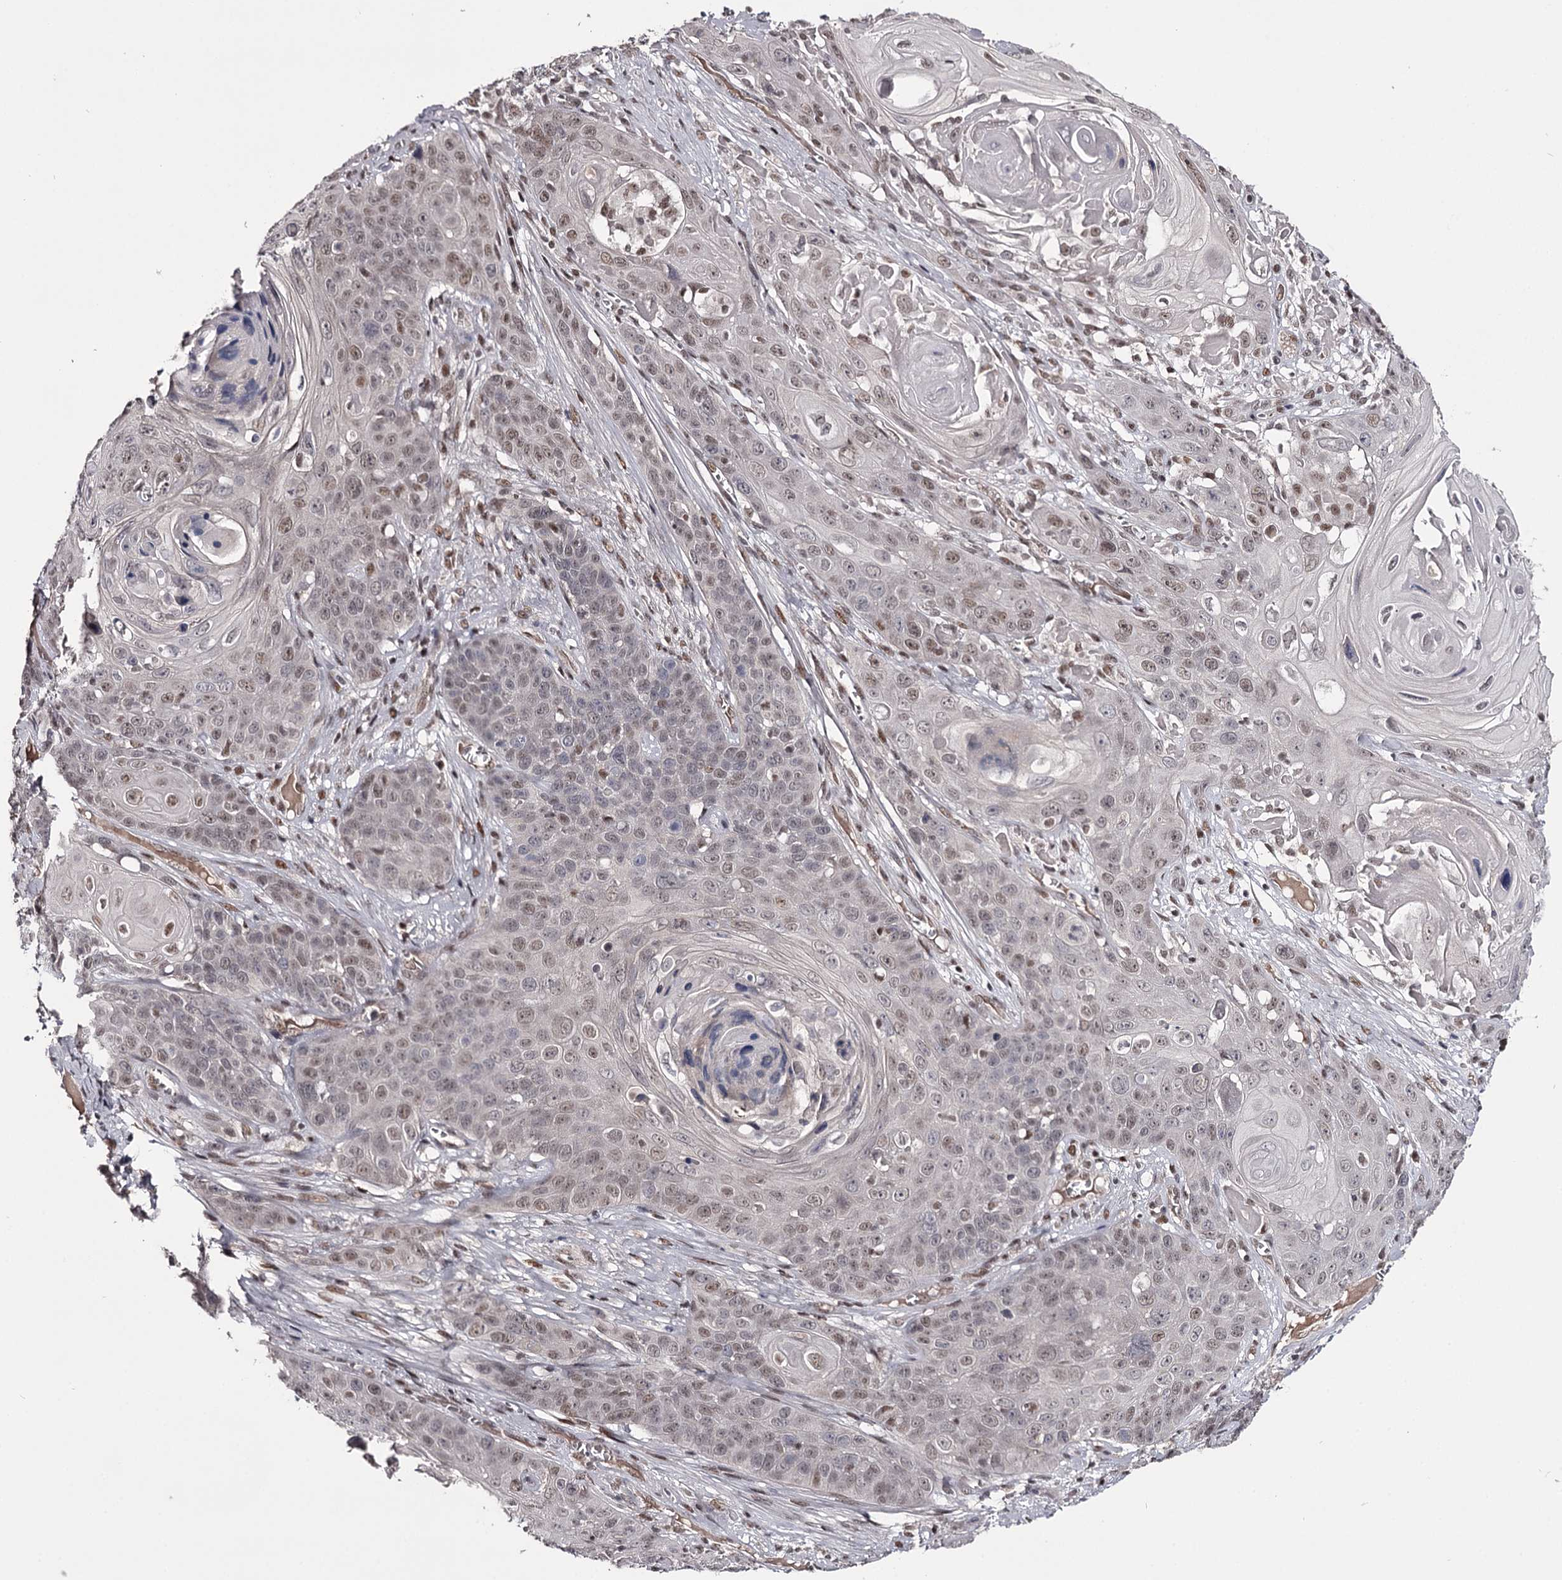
{"staining": {"intensity": "weak", "quantity": "25%-75%", "location": "nuclear"}, "tissue": "skin cancer", "cell_type": "Tumor cells", "image_type": "cancer", "snomed": [{"axis": "morphology", "description": "Squamous cell carcinoma, NOS"}, {"axis": "topography", "description": "Skin"}], "caption": "This histopathology image displays skin cancer (squamous cell carcinoma) stained with IHC to label a protein in brown. The nuclear of tumor cells show weak positivity for the protein. Nuclei are counter-stained blue.", "gene": "TTC33", "patient": {"sex": "male", "age": 55}}